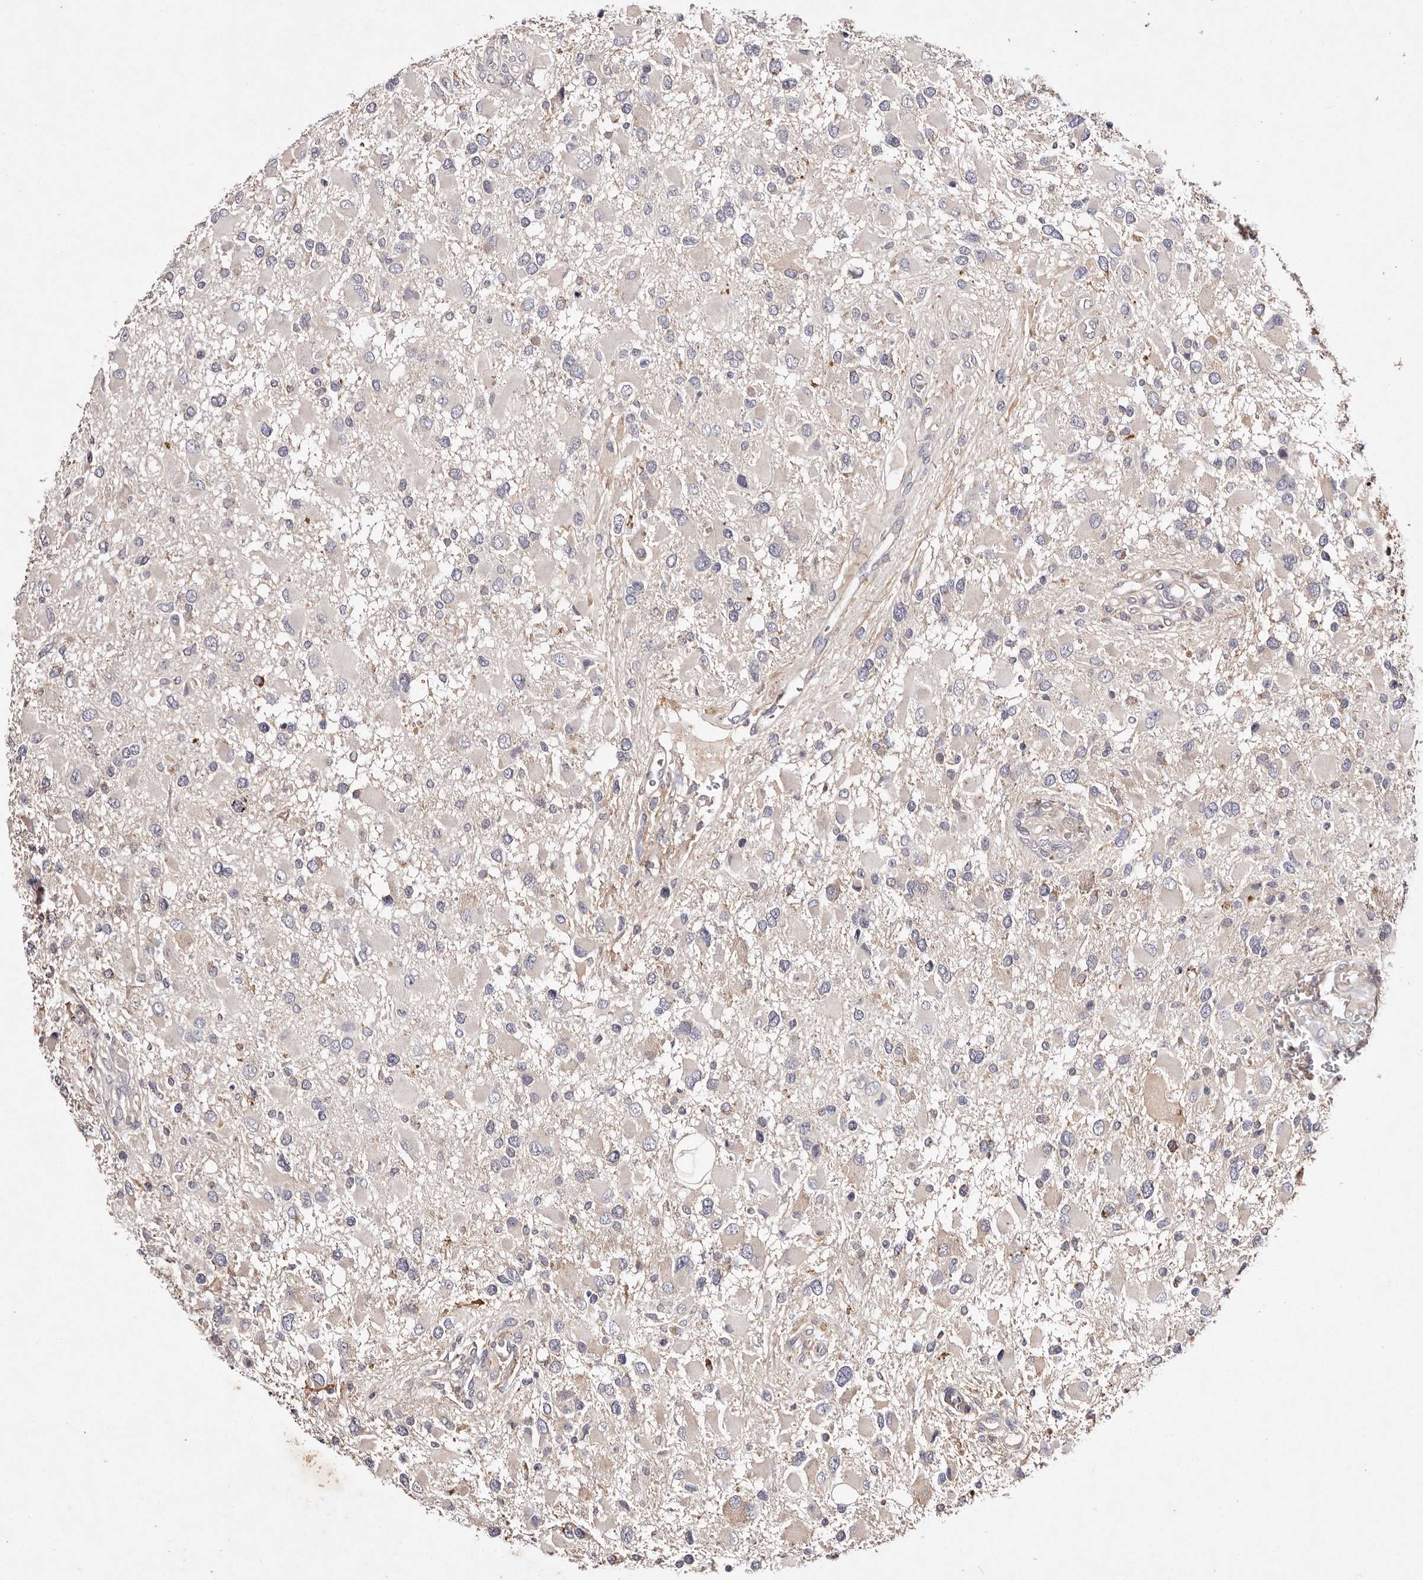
{"staining": {"intensity": "negative", "quantity": "none", "location": "none"}, "tissue": "glioma", "cell_type": "Tumor cells", "image_type": "cancer", "snomed": [{"axis": "morphology", "description": "Glioma, malignant, High grade"}, {"axis": "topography", "description": "Brain"}], "caption": "Immunohistochemistry micrograph of human glioma stained for a protein (brown), which reveals no staining in tumor cells. The staining was performed using DAB (3,3'-diaminobenzidine) to visualize the protein expression in brown, while the nuclei were stained in blue with hematoxylin (Magnification: 20x).", "gene": "TSC2", "patient": {"sex": "male", "age": 53}}